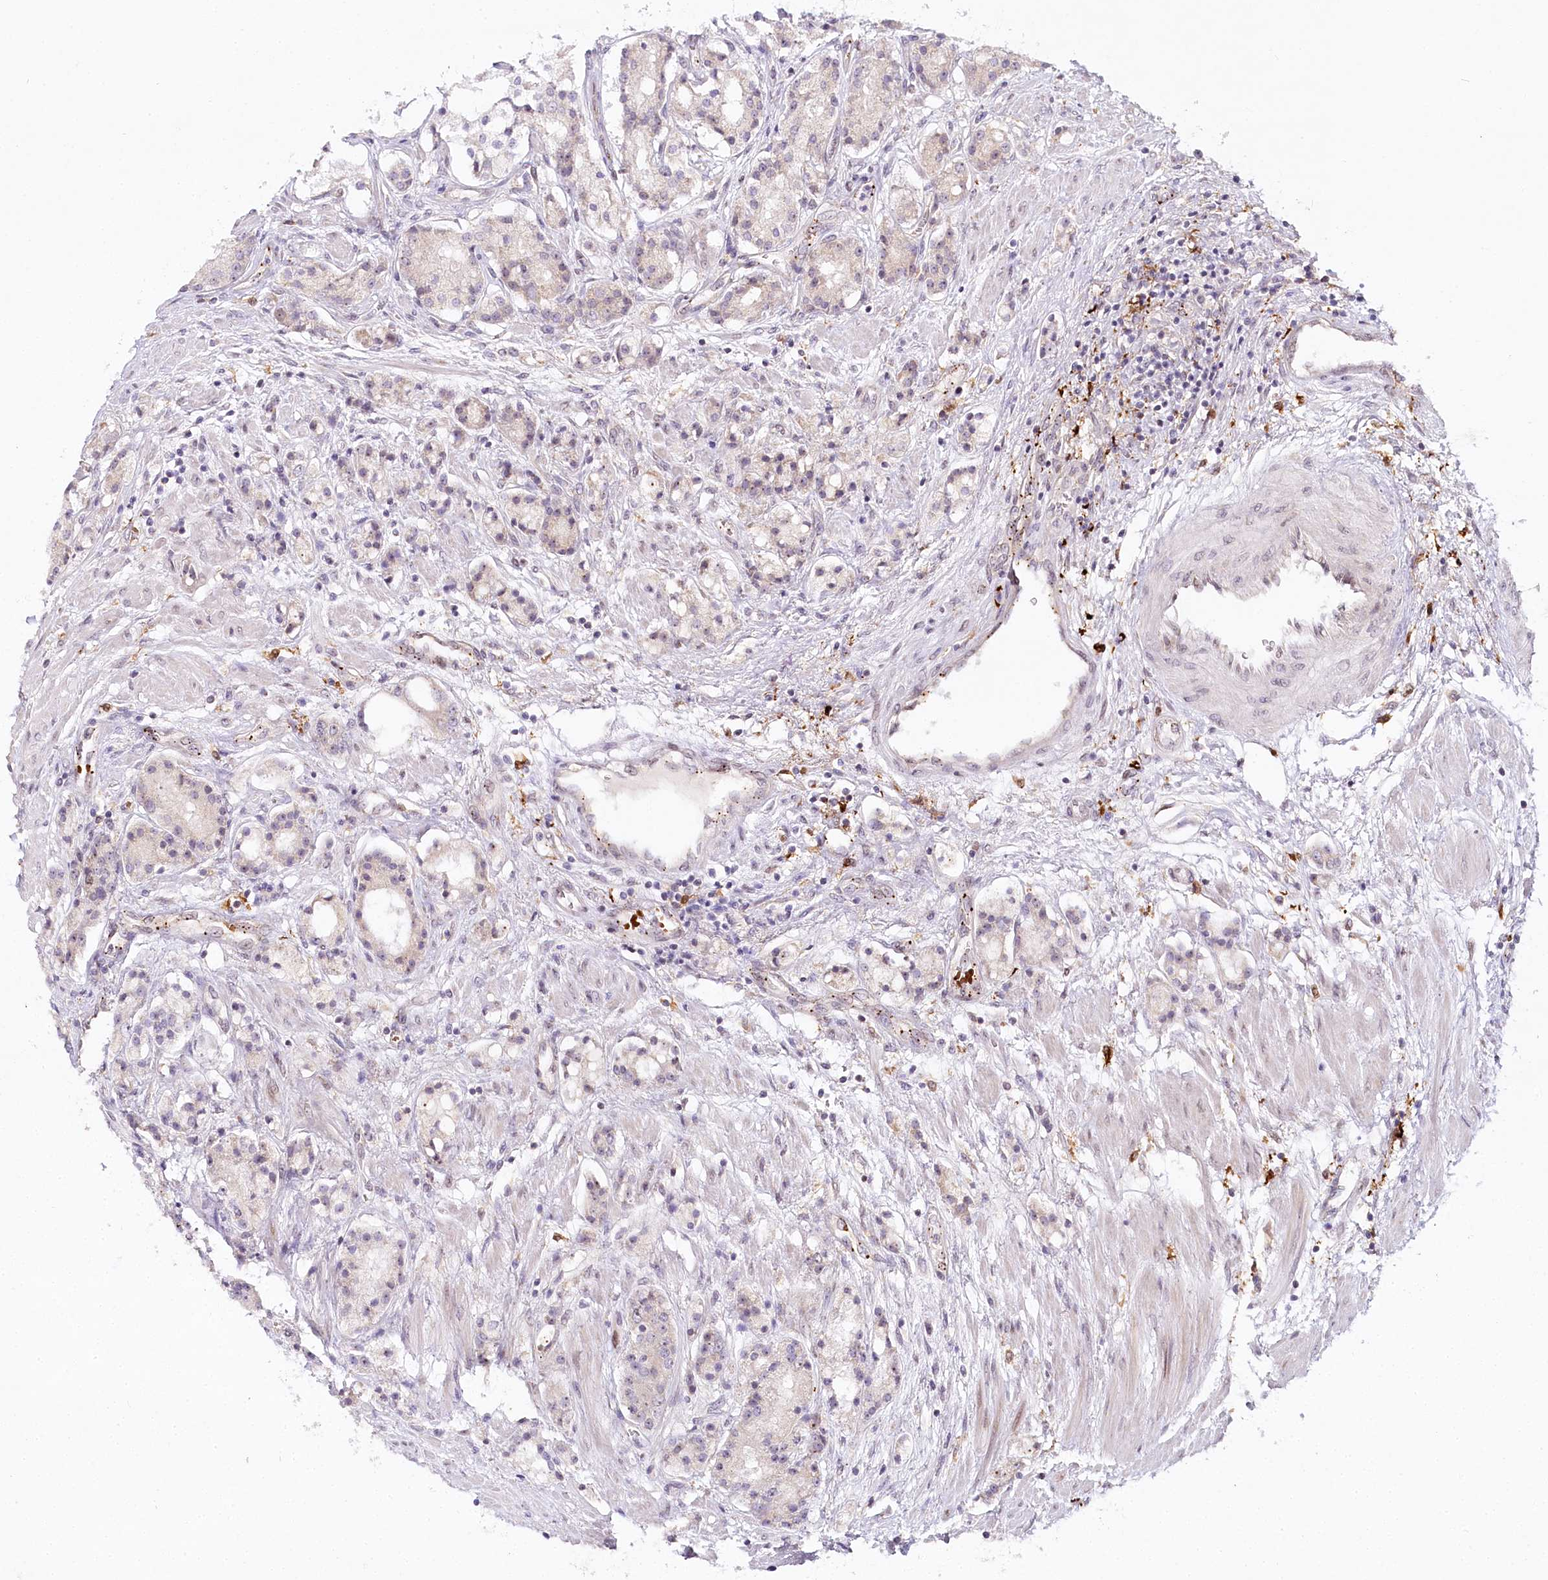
{"staining": {"intensity": "negative", "quantity": "none", "location": "none"}, "tissue": "prostate cancer", "cell_type": "Tumor cells", "image_type": "cancer", "snomed": [{"axis": "morphology", "description": "Adenocarcinoma, High grade"}, {"axis": "topography", "description": "Prostate"}], "caption": "Immunohistochemical staining of prostate high-grade adenocarcinoma displays no significant staining in tumor cells.", "gene": "WDR36", "patient": {"sex": "male", "age": 60}}